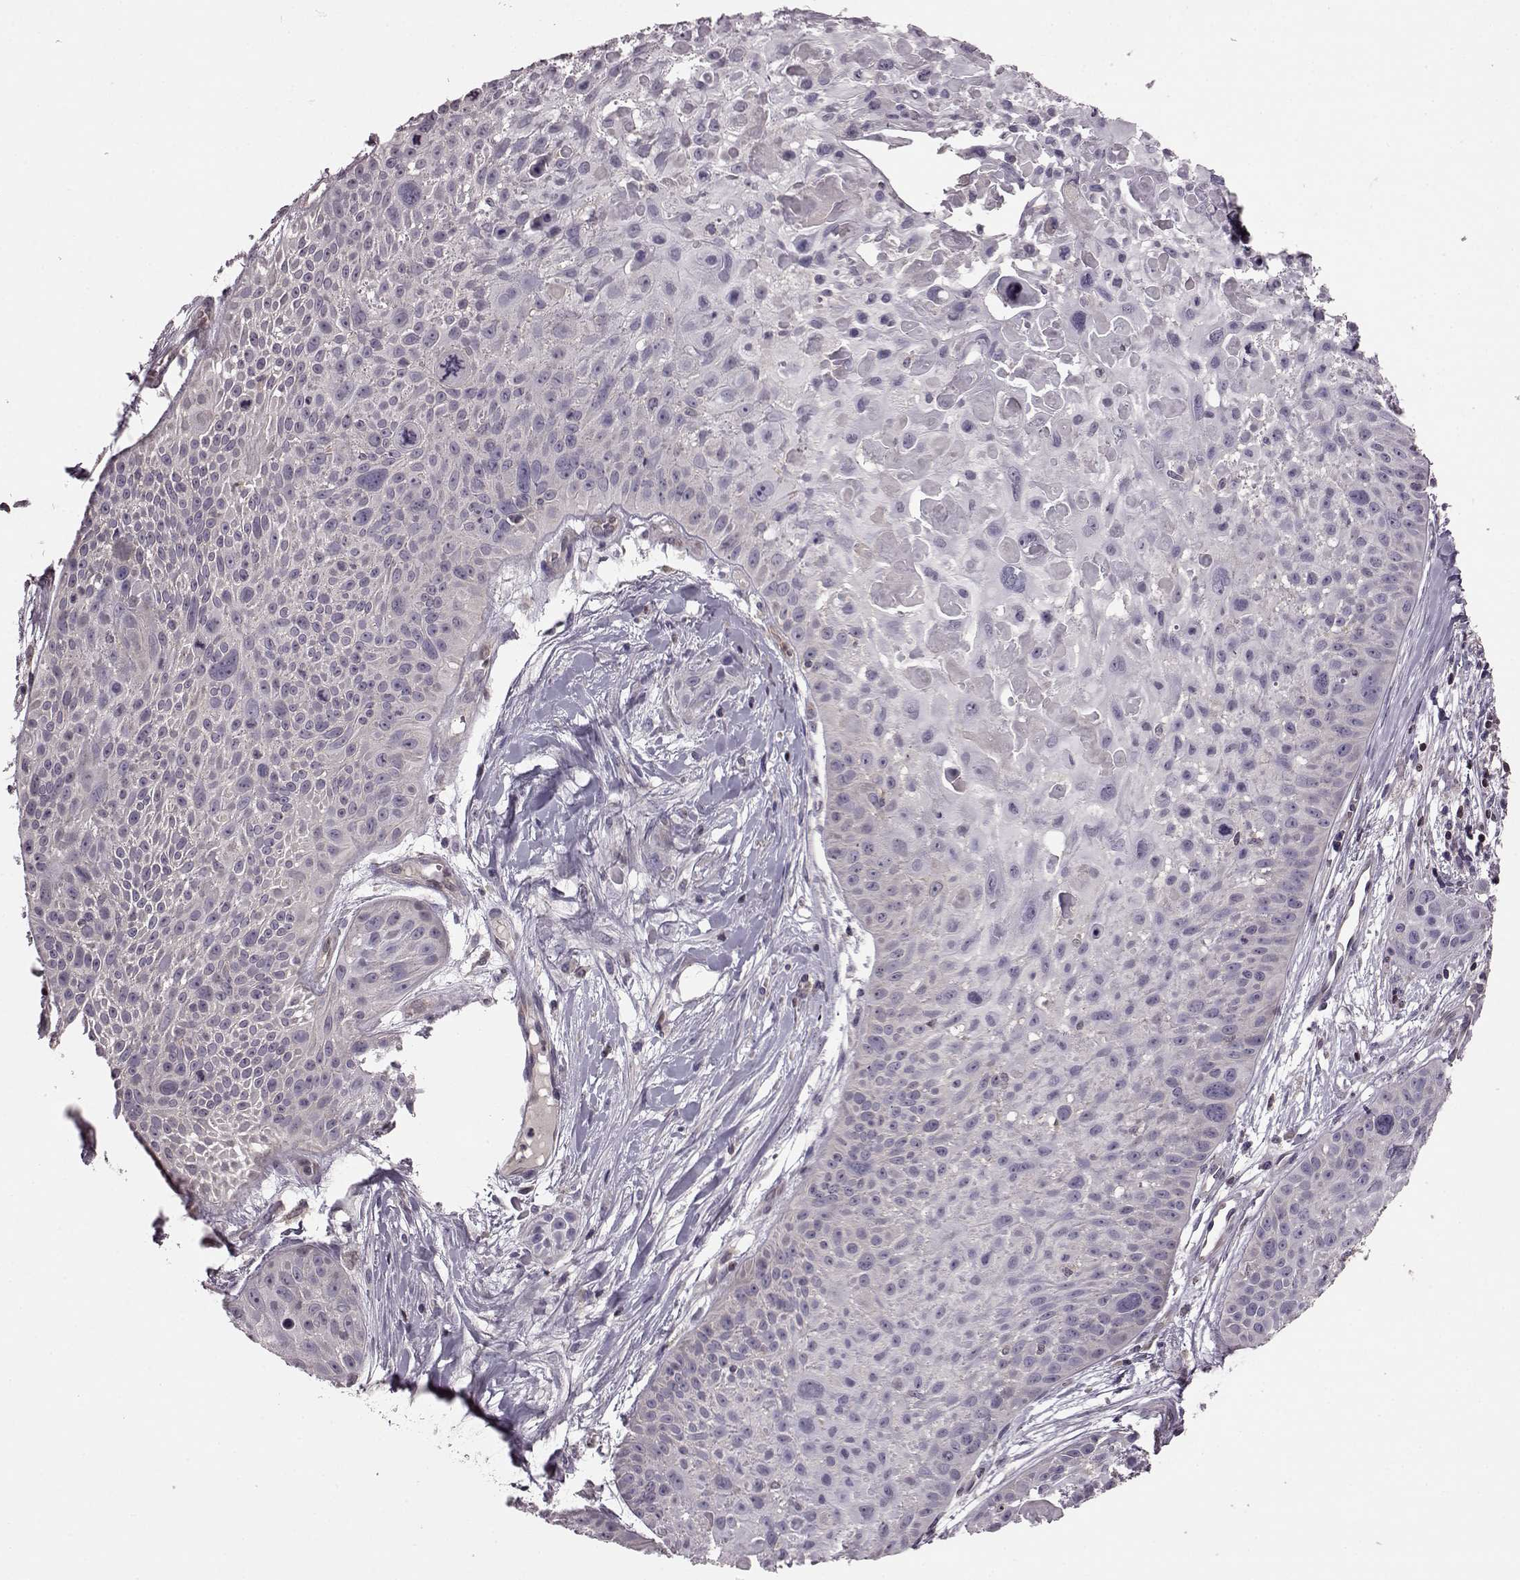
{"staining": {"intensity": "negative", "quantity": "none", "location": "none"}, "tissue": "skin cancer", "cell_type": "Tumor cells", "image_type": "cancer", "snomed": [{"axis": "morphology", "description": "Squamous cell carcinoma, NOS"}, {"axis": "topography", "description": "Skin"}, {"axis": "topography", "description": "Anal"}], "caption": "The image demonstrates no significant expression in tumor cells of squamous cell carcinoma (skin).", "gene": "CDC42SE1", "patient": {"sex": "female", "age": 75}}